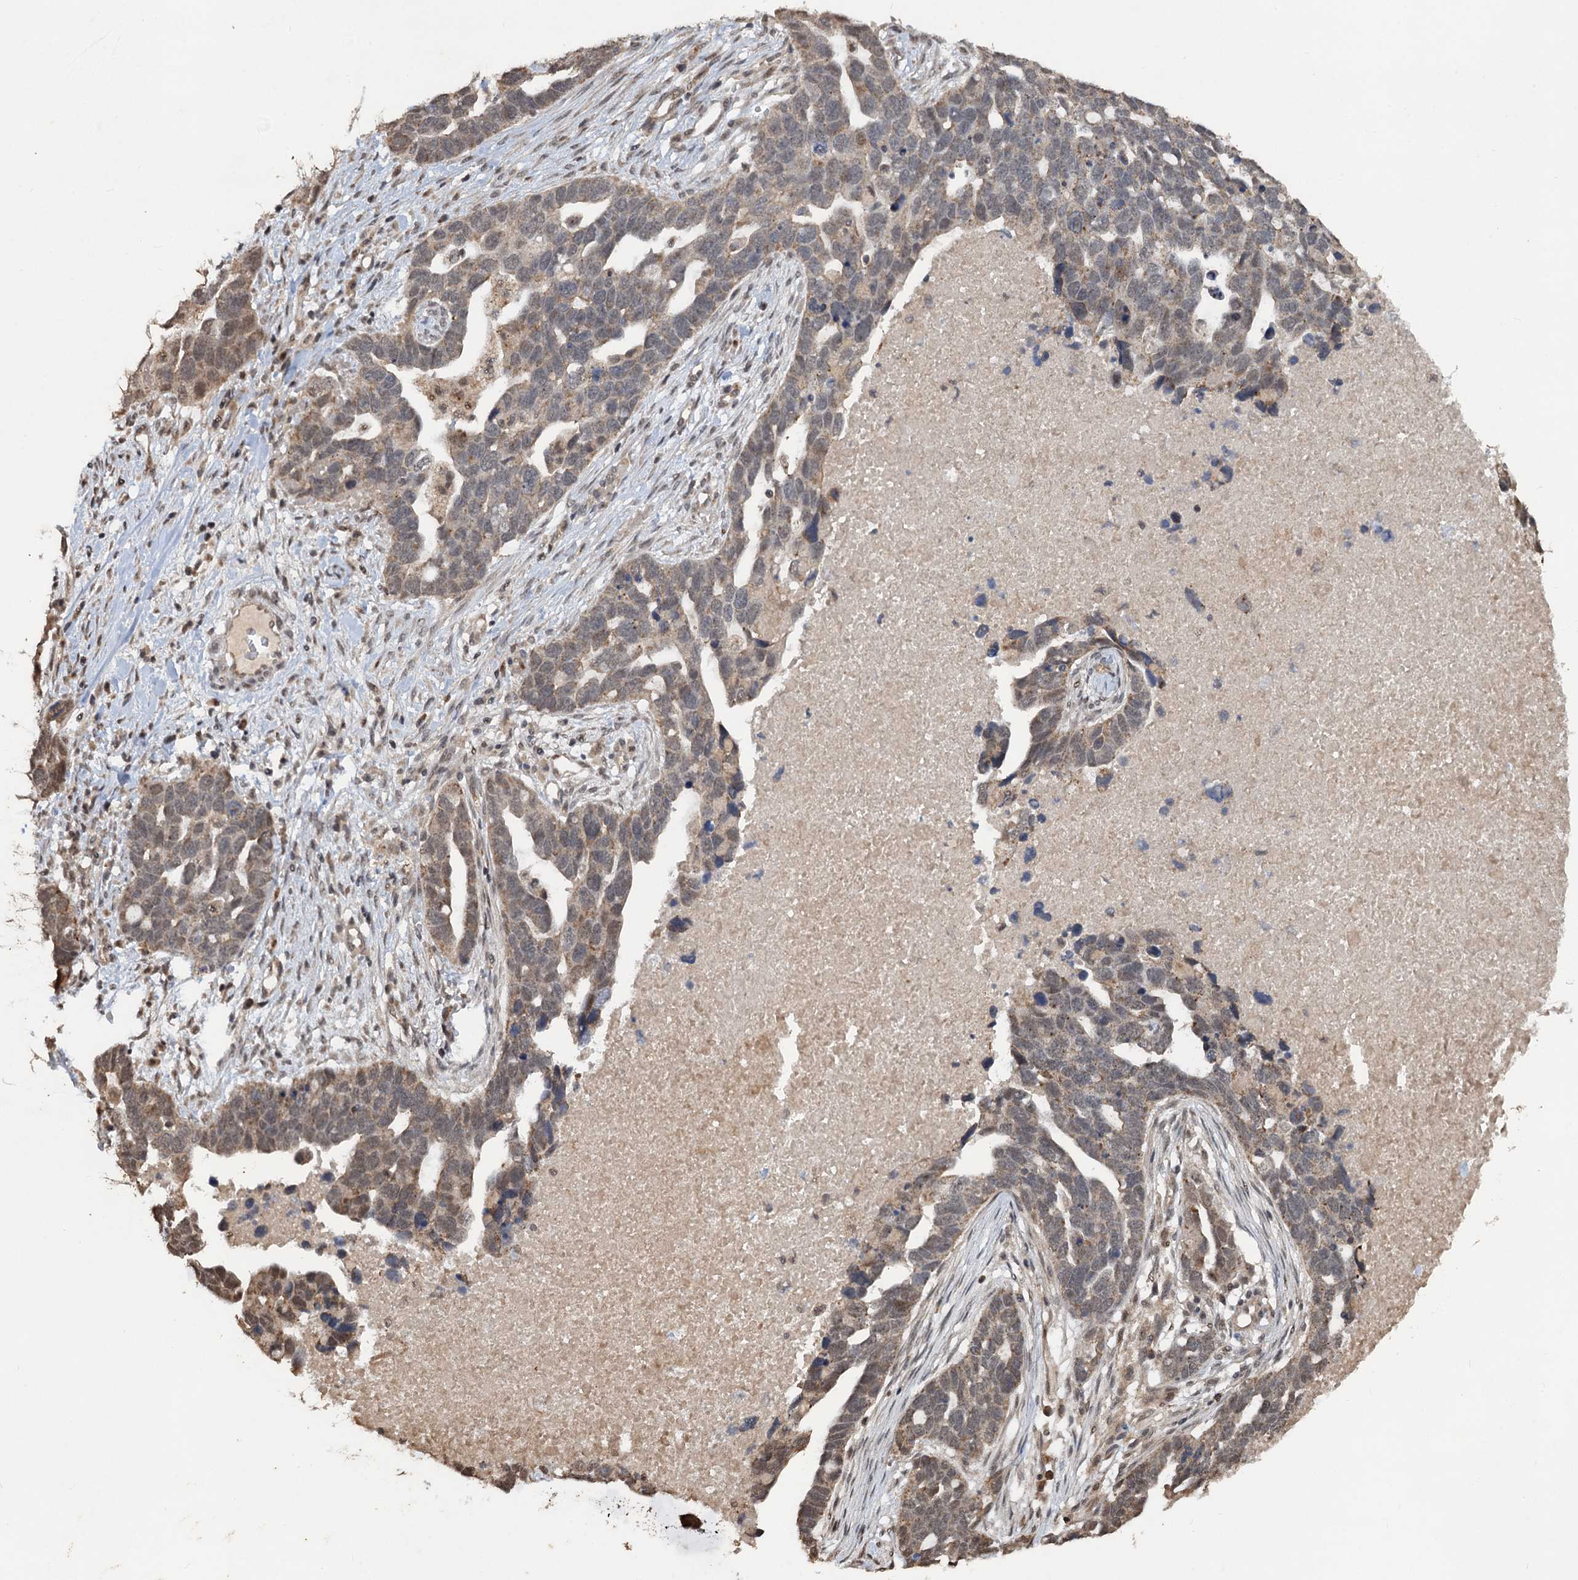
{"staining": {"intensity": "moderate", "quantity": "25%-75%", "location": "cytoplasmic/membranous,nuclear"}, "tissue": "ovarian cancer", "cell_type": "Tumor cells", "image_type": "cancer", "snomed": [{"axis": "morphology", "description": "Cystadenocarcinoma, serous, NOS"}, {"axis": "topography", "description": "Ovary"}], "caption": "Serous cystadenocarcinoma (ovarian) stained with a protein marker demonstrates moderate staining in tumor cells.", "gene": "REP15", "patient": {"sex": "female", "age": 54}}